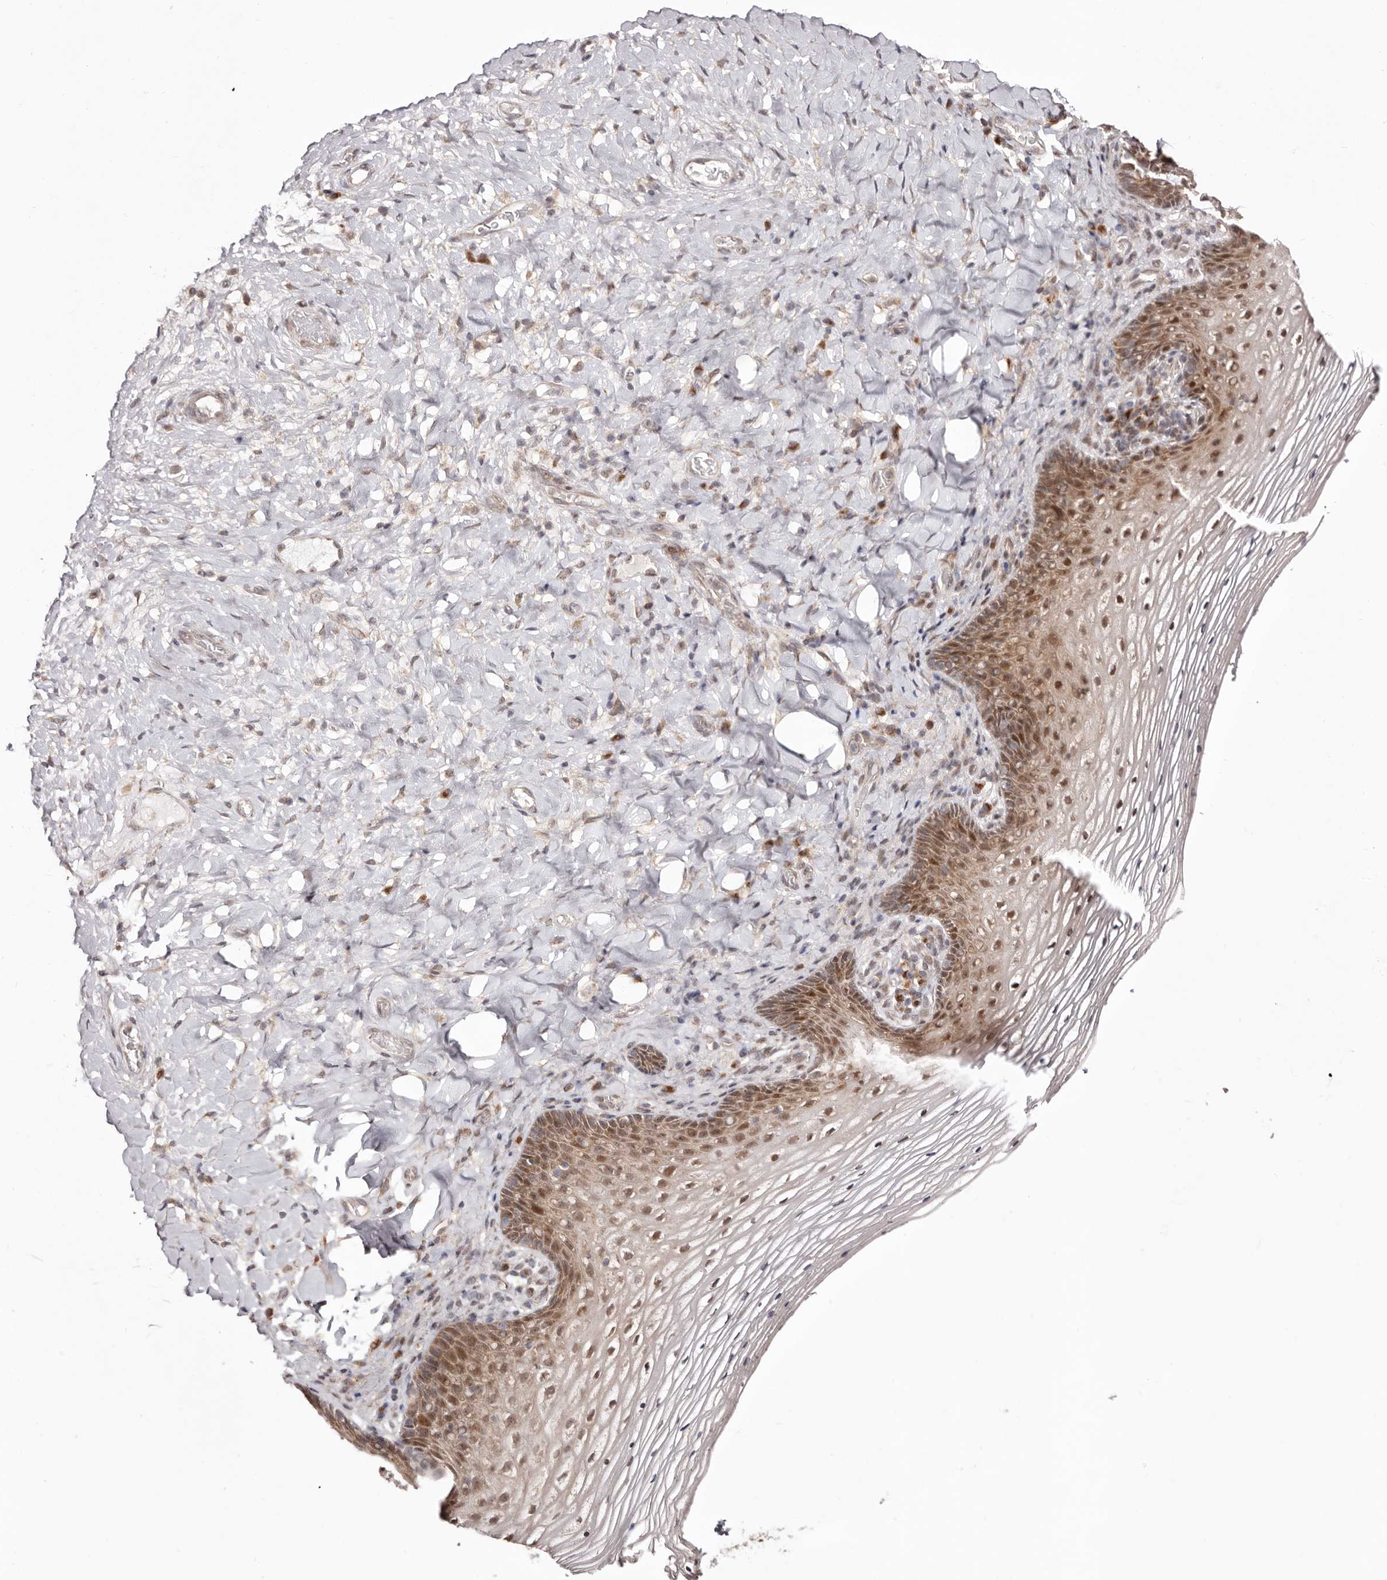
{"staining": {"intensity": "moderate", "quantity": ">75%", "location": "cytoplasmic/membranous,nuclear"}, "tissue": "vagina", "cell_type": "Squamous epithelial cells", "image_type": "normal", "snomed": [{"axis": "morphology", "description": "Normal tissue, NOS"}, {"axis": "topography", "description": "Vagina"}], "caption": "Immunohistochemical staining of unremarkable human vagina reveals >75% levels of moderate cytoplasmic/membranous,nuclear protein staining in about >75% of squamous epithelial cells. (Brightfield microscopy of DAB IHC at high magnification).", "gene": "EGR3", "patient": {"sex": "female", "age": 60}}